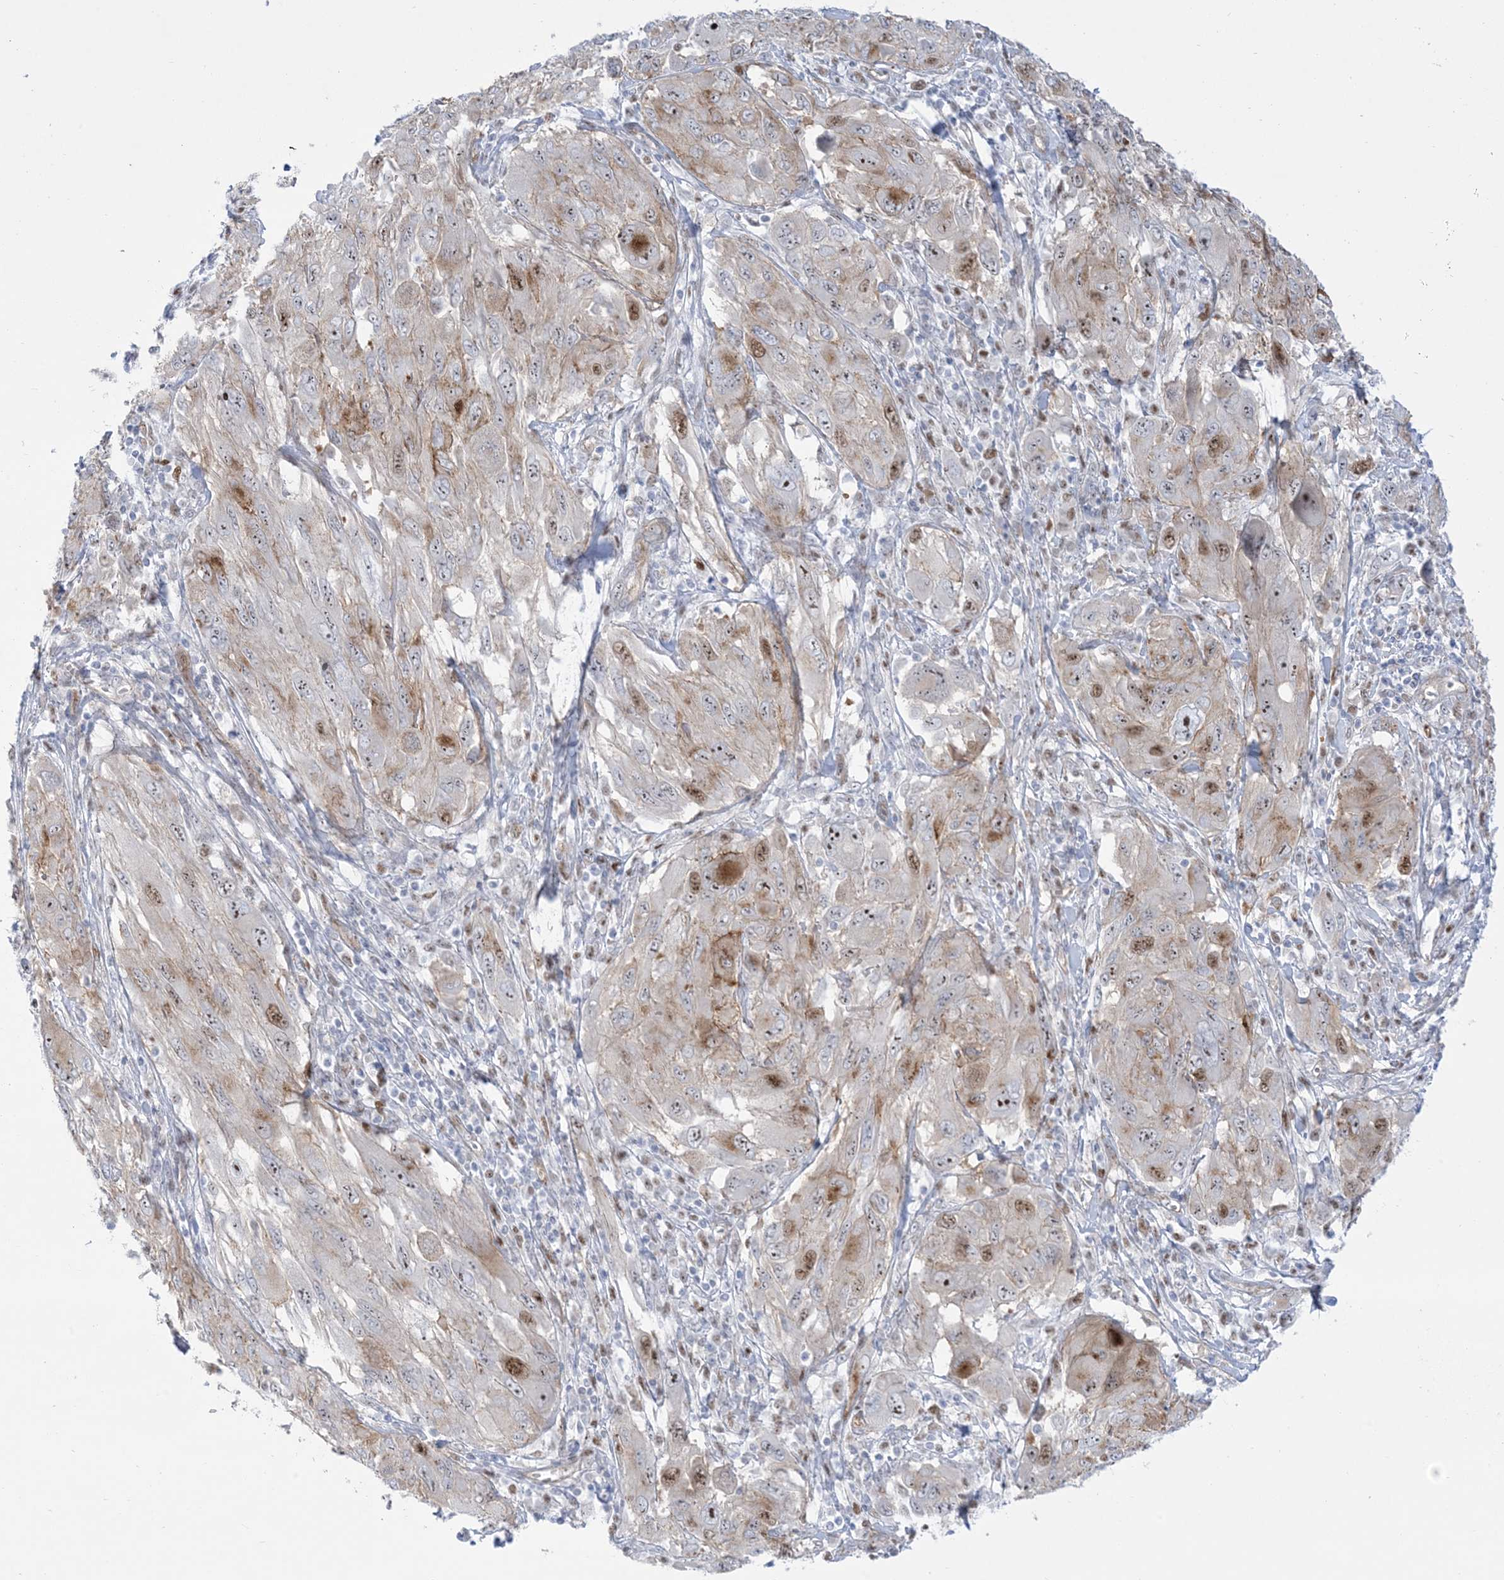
{"staining": {"intensity": "moderate", "quantity": "25%-75%", "location": "cytoplasmic/membranous,nuclear"}, "tissue": "melanoma", "cell_type": "Tumor cells", "image_type": "cancer", "snomed": [{"axis": "morphology", "description": "Malignant melanoma, NOS"}, {"axis": "topography", "description": "Skin"}], "caption": "Melanoma was stained to show a protein in brown. There is medium levels of moderate cytoplasmic/membranous and nuclear positivity in about 25%-75% of tumor cells. Immunohistochemistry stains the protein in brown and the nuclei are stained blue.", "gene": "MARS2", "patient": {"sex": "female", "age": 91}}